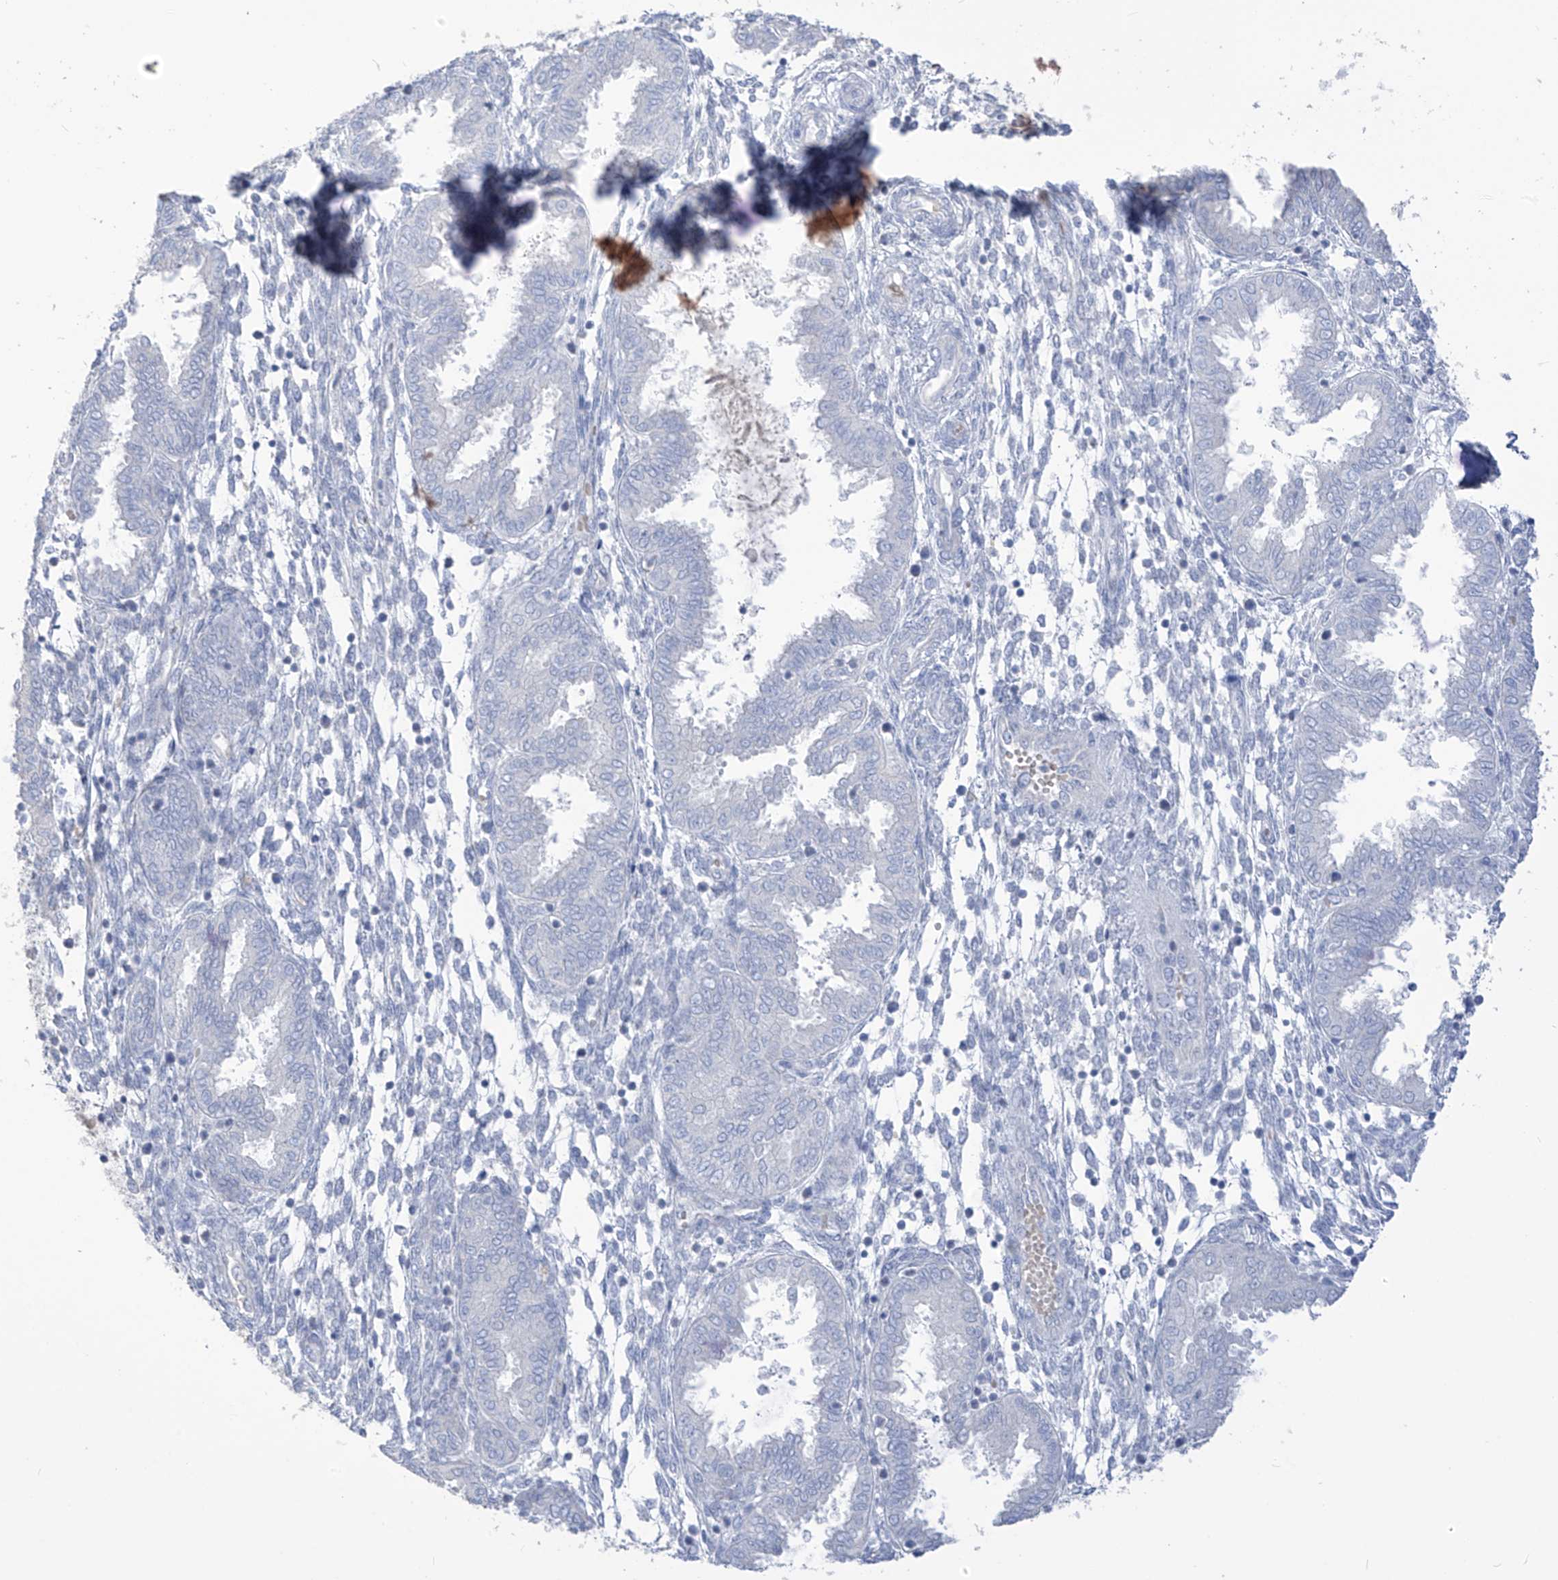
{"staining": {"intensity": "negative", "quantity": "none", "location": "none"}, "tissue": "endometrium", "cell_type": "Cells in endometrial stroma", "image_type": "normal", "snomed": [{"axis": "morphology", "description": "Normal tissue, NOS"}, {"axis": "topography", "description": "Endometrium"}], "caption": "Image shows no protein expression in cells in endometrial stroma of normal endometrium.", "gene": "ASPRV1", "patient": {"sex": "female", "age": 33}}